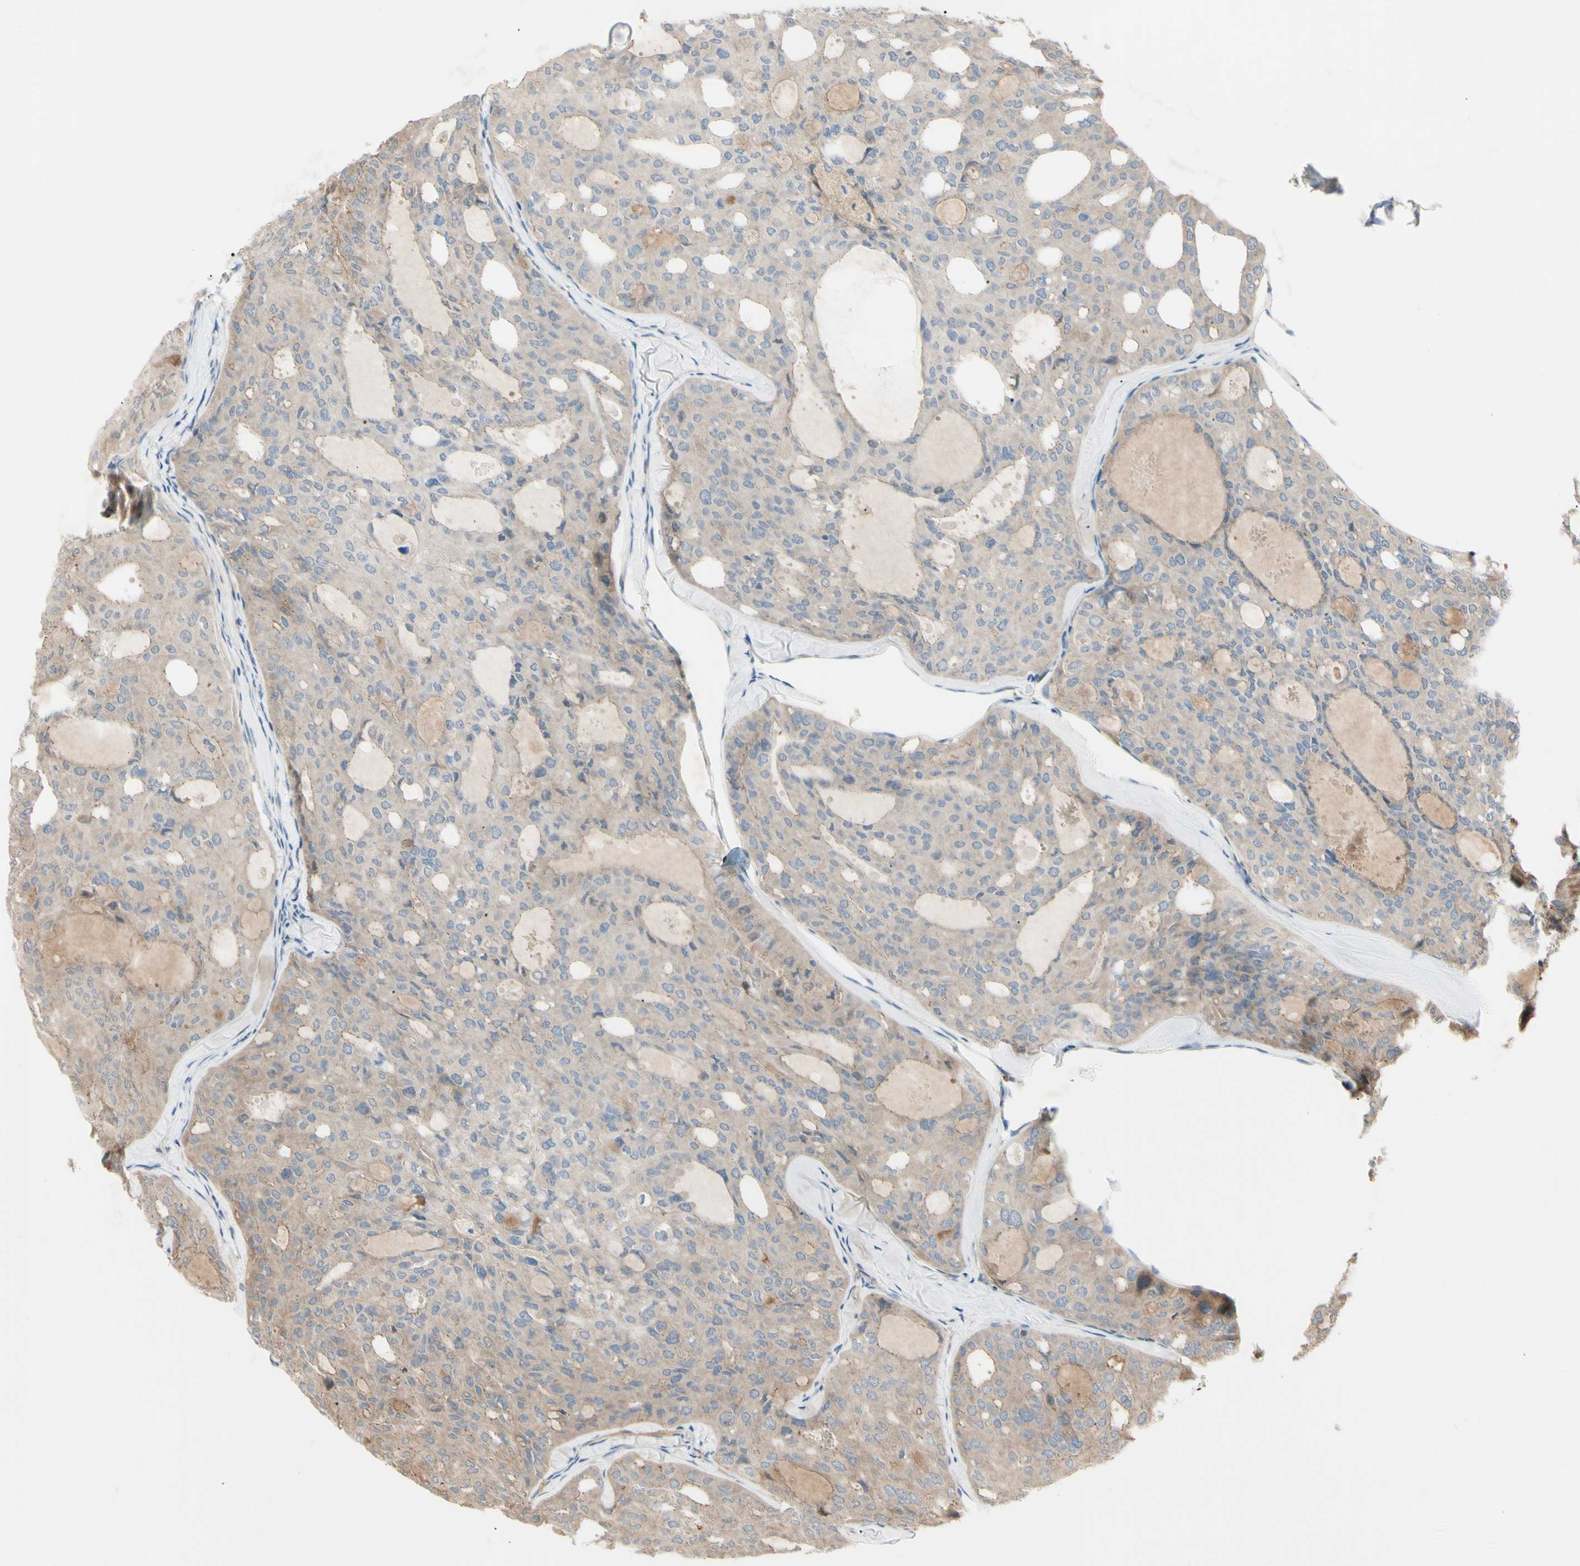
{"staining": {"intensity": "weak", "quantity": ">75%", "location": "cytoplasmic/membranous"}, "tissue": "thyroid cancer", "cell_type": "Tumor cells", "image_type": "cancer", "snomed": [{"axis": "morphology", "description": "Follicular adenoma carcinoma, NOS"}, {"axis": "topography", "description": "Thyroid gland"}], "caption": "Thyroid follicular adenoma carcinoma tissue shows weak cytoplasmic/membranous expression in about >75% of tumor cells, visualized by immunohistochemistry. The protein of interest is shown in brown color, while the nuclei are stained blue.", "gene": "EIF5A", "patient": {"sex": "male", "age": 75}}